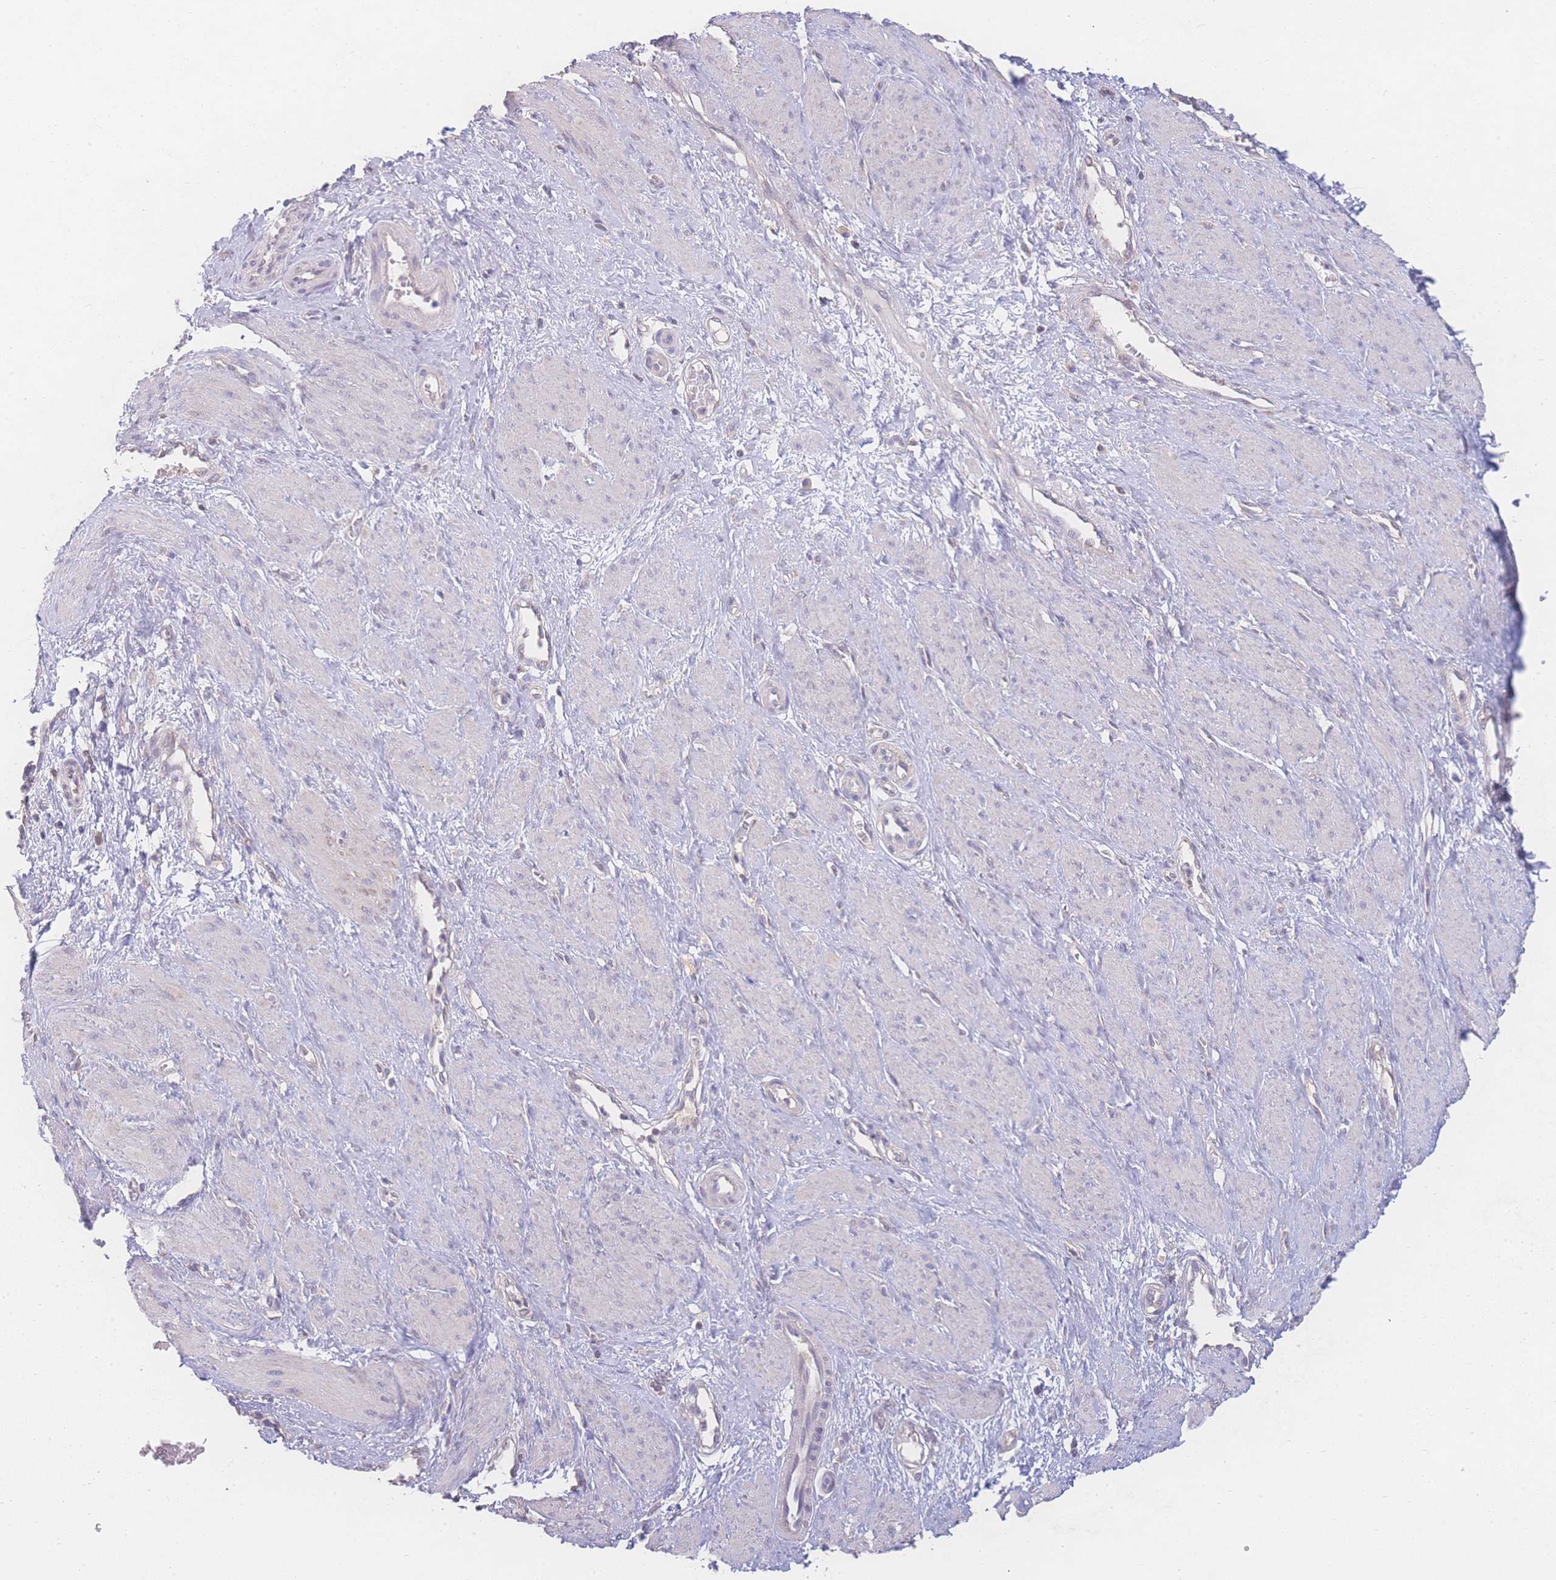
{"staining": {"intensity": "negative", "quantity": "none", "location": "none"}, "tissue": "smooth muscle", "cell_type": "Smooth muscle cells", "image_type": "normal", "snomed": [{"axis": "morphology", "description": "Normal tissue, NOS"}, {"axis": "topography", "description": "Smooth muscle"}, {"axis": "topography", "description": "Uterus"}], "caption": "Immunohistochemistry (IHC) image of benign smooth muscle: human smooth muscle stained with DAB (3,3'-diaminobenzidine) demonstrates no significant protein staining in smooth muscle cells. The staining is performed using DAB (3,3'-diaminobenzidine) brown chromogen with nuclei counter-stained in using hematoxylin.", "gene": "GIPR", "patient": {"sex": "female", "age": 39}}